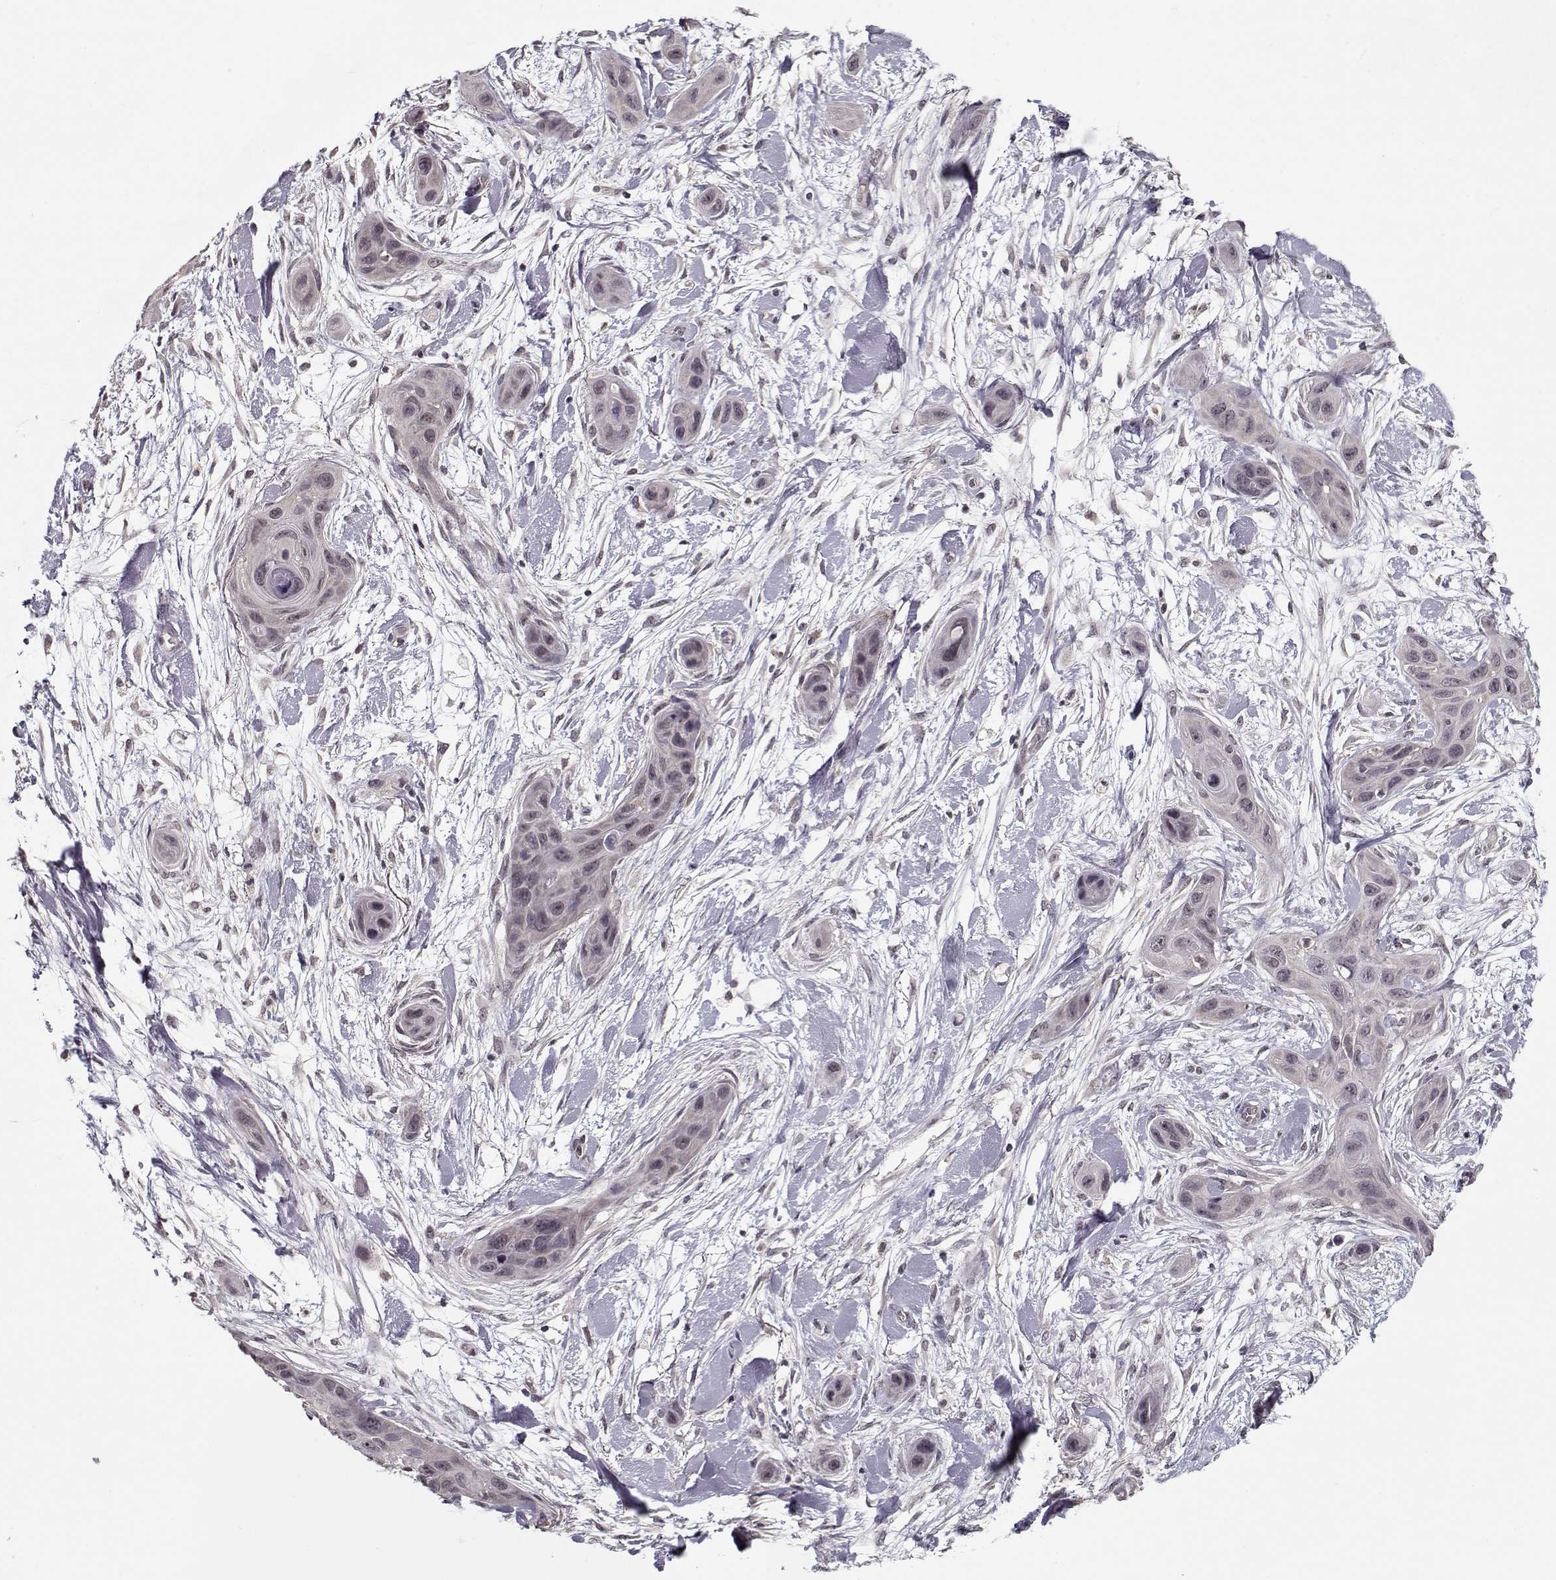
{"staining": {"intensity": "negative", "quantity": "none", "location": "none"}, "tissue": "skin cancer", "cell_type": "Tumor cells", "image_type": "cancer", "snomed": [{"axis": "morphology", "description": "Squamous cell carcinoma, NOS"}, {"axis": "topography", "description": "Skin"}], "caption": "DAB immunohistochemical staining of human skin cancer displays no significant positivity in tumor cells.", "gene": "TESPA1", "patient": {"sex": "male", "age": 79}}